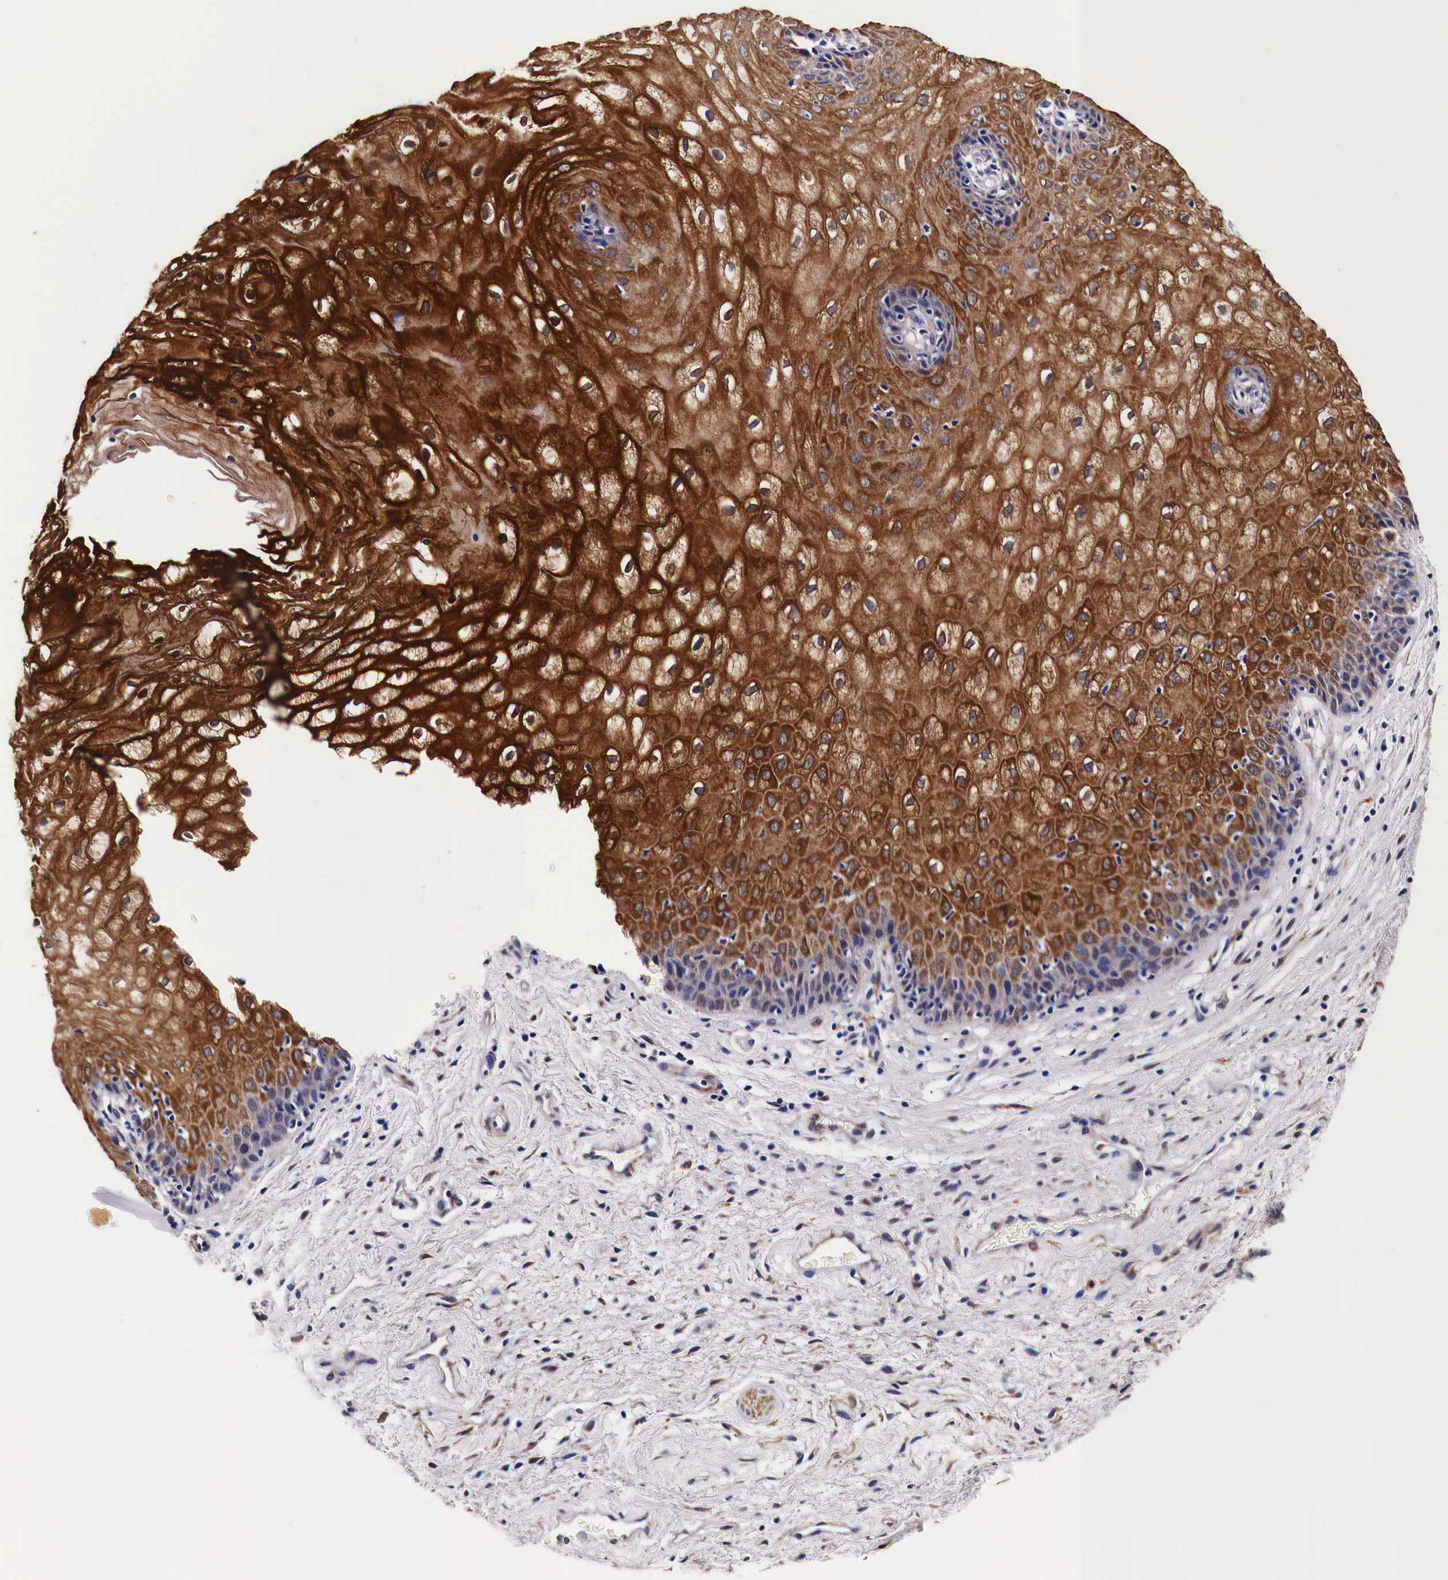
{"staining": {"intensity": "strong", "quantity": ">75%", "location": "cytoplasmic/membranous"}, "tissue": "vagina", "cell_type": "Squamous epithelial cells", "image_type": "normal", "snomed": [{"axis": "morphology", "description": "Normal tissue, NOS"}, {"axis": "topography", "description": "Vagina"}], "caption": "Immunohistochemical staining of unremarkable human vagina exhibits high levels of strong cytoplasmic/membranous expression in about >75% of squamous epithelial cells.", "gene": "HSPB1", "patient": {"sex": "female", "age": 34}}